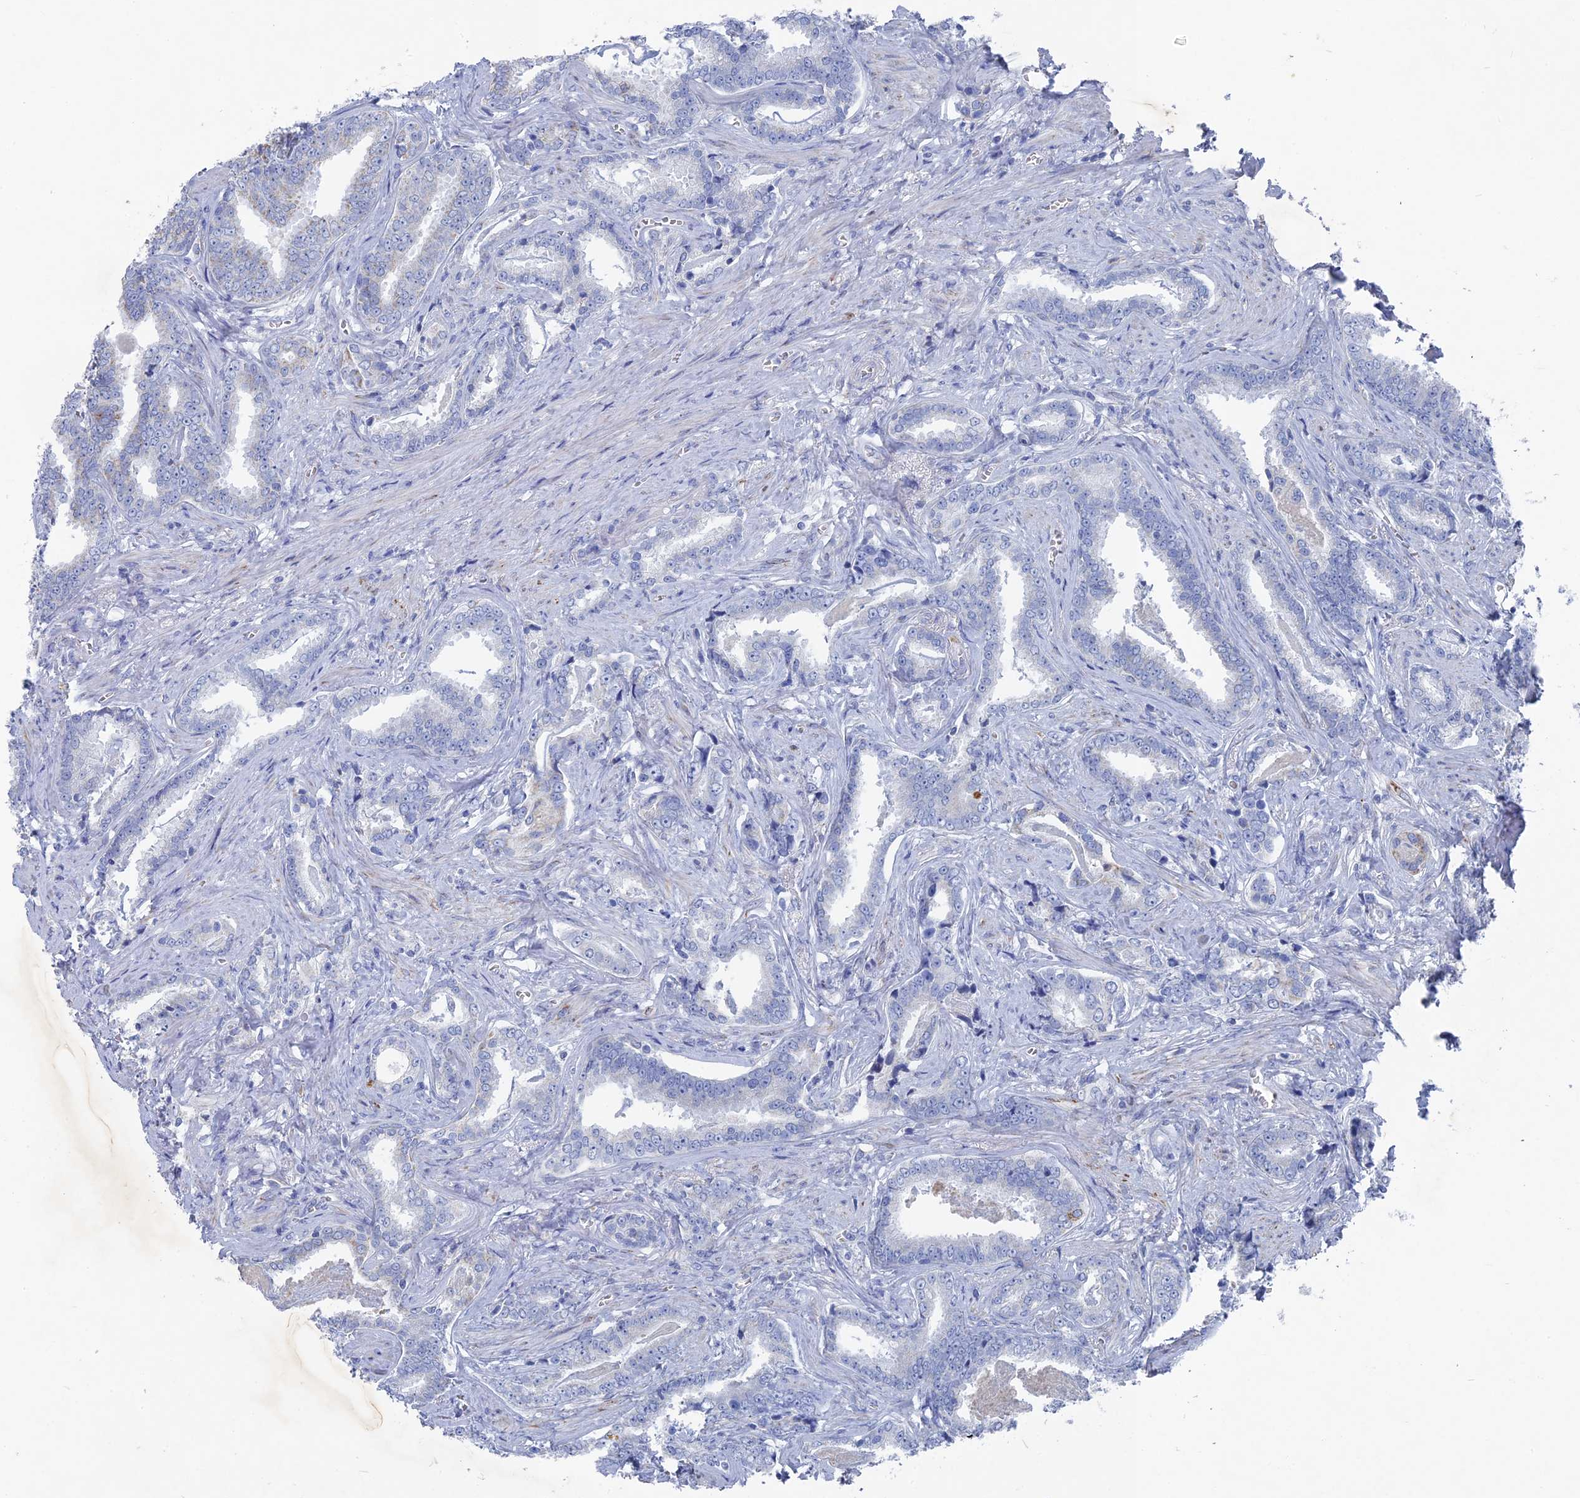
{"staining": {"intensity": "moderate", "quantity": "<25%", "location": "cytoplasmic/membranous"}, "tissue": "prostate cancer", "cell_type": "Tumor cells", "image_type": "cancer", "snomed": [{"axis": "morphology", "description": "Adenocarcinoma, High grade"}, {"axis": "topography", "description": "Prostate"}], "caption": "Prostate cancer (adenocarcinoma (high-grade)) stained with a protein marker shows moderate staining in tumor cells.", "gene": "HIGD1A", "patient": {"sex": "male", "age": 67}}